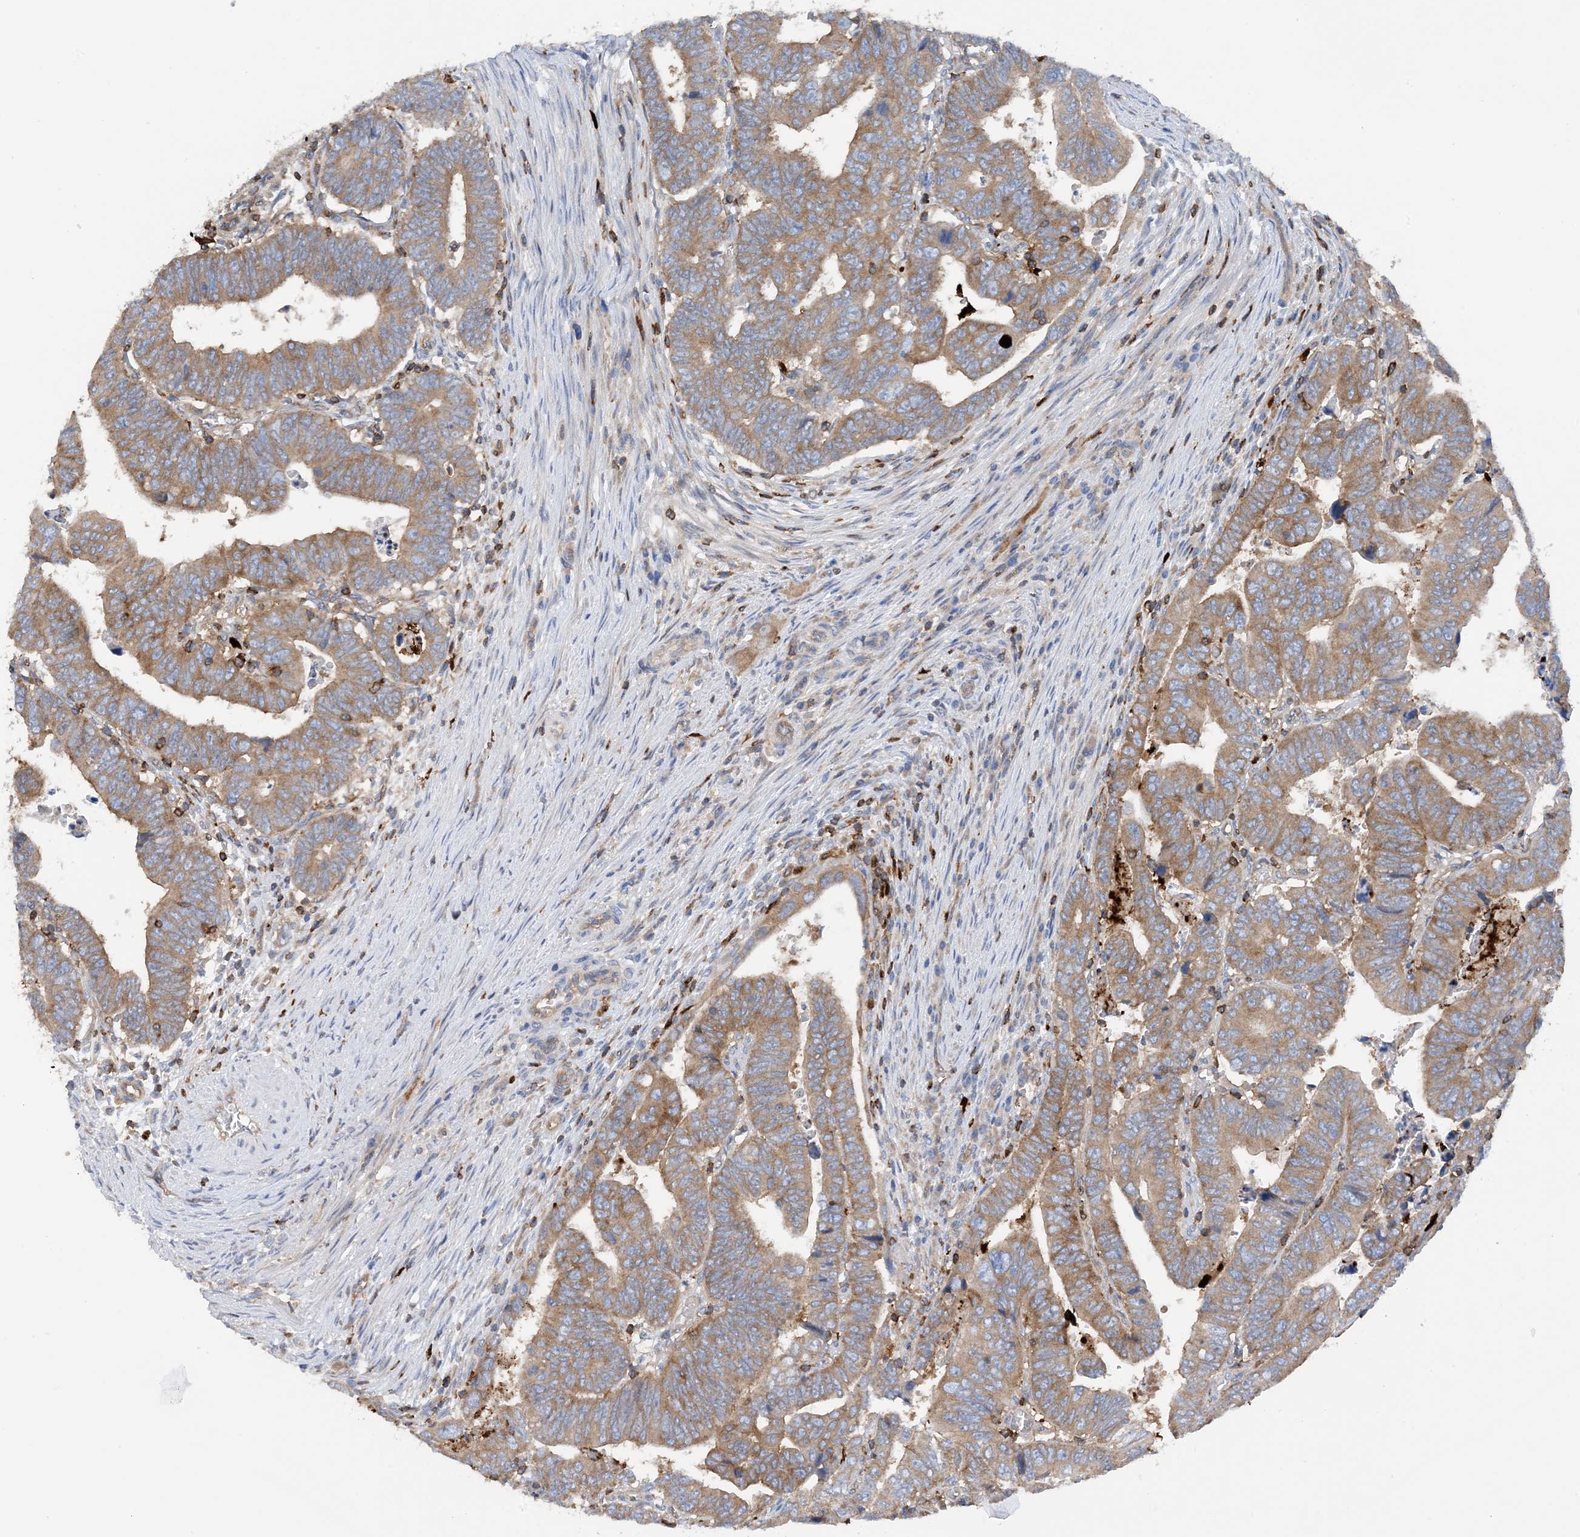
{"staining": {"intensity": "moderate", "quantity": ">75%", "location": "cytoplasmic/membranous"}, "tissue": "colorectal cancer", "cell_type": "Tumor cells", "image_type": "cancer", "snomed": [{"axis": "morphology", "description": "Normal tissue, NOS"}, {"axis": "morphology", "description": "Adenocarcinoma, NOS"}, {"axis": "topography", "description": "Rectum"}], "caption": "Adenocarcinoma (colorectal) stained for a protein exhibits moderate cytoplasmic/membranous positivity in tumor cells.", "gene": "PHACTR2", "patient": {"sex": "female", "age": 65}}